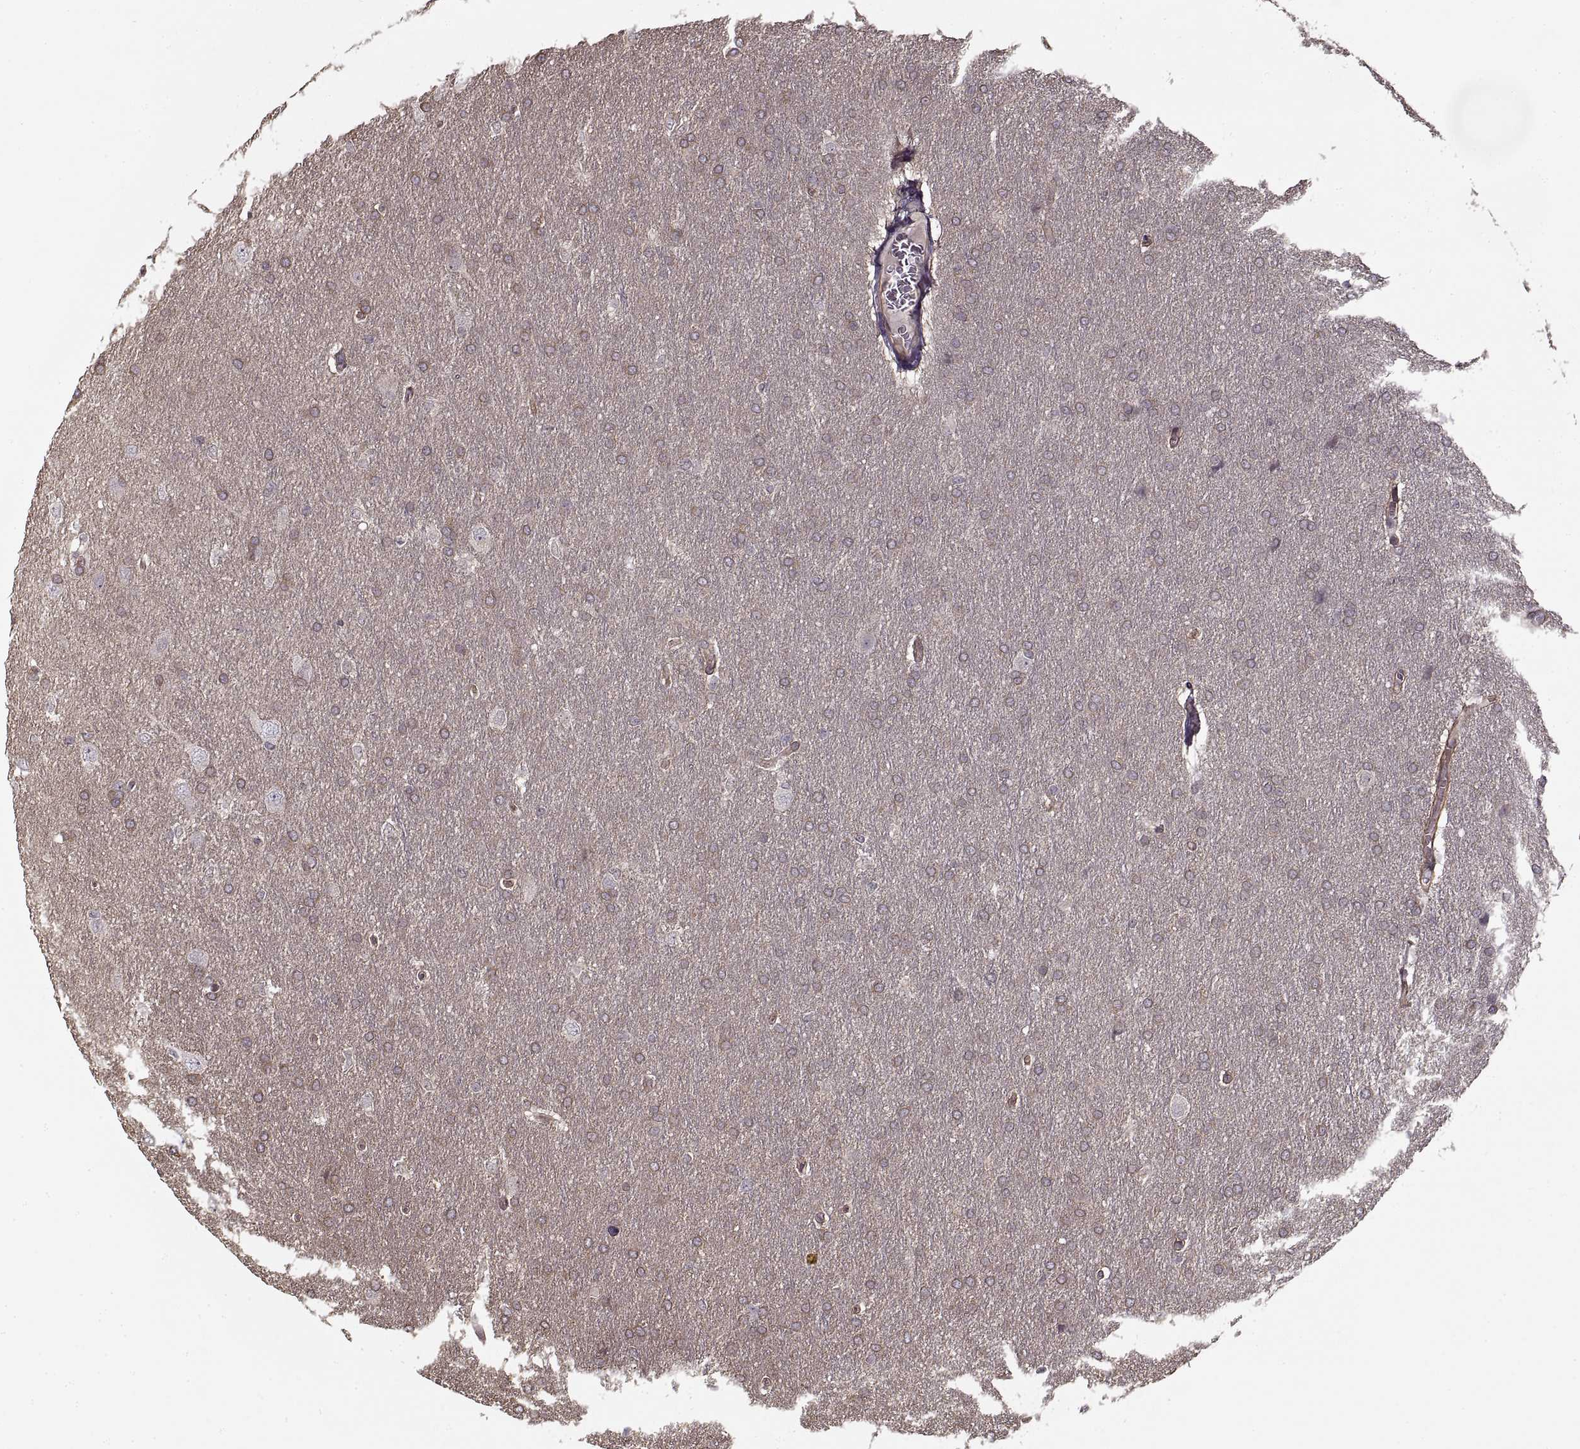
{"staining": {"intensity": "weak", "quantity": ">75%", "location": "cytoplasmic/membranous"}, "tissue": "glioma", "cell_type": "Tumor cells", "image_type": "cancer", "snomed": [{"axis": "morphology", "description": "Glioma, malignant, Low grade"}, {"axis": "topography", "description": "Brain"}], "caption": "Immunohistochemistry of human glioma shows low levels of weak cytoplasmic/membranous staining in about >75% of tumor cells. The staining was performed using DAB (3,3'-diaminobenzidine) to visualize the protein expression in brown, while the nuclei were stained in blue with hematoxylin (Magnification: 20x).", "gene": "LAMB2", "patient": {"sex": "female", "age": 32}}